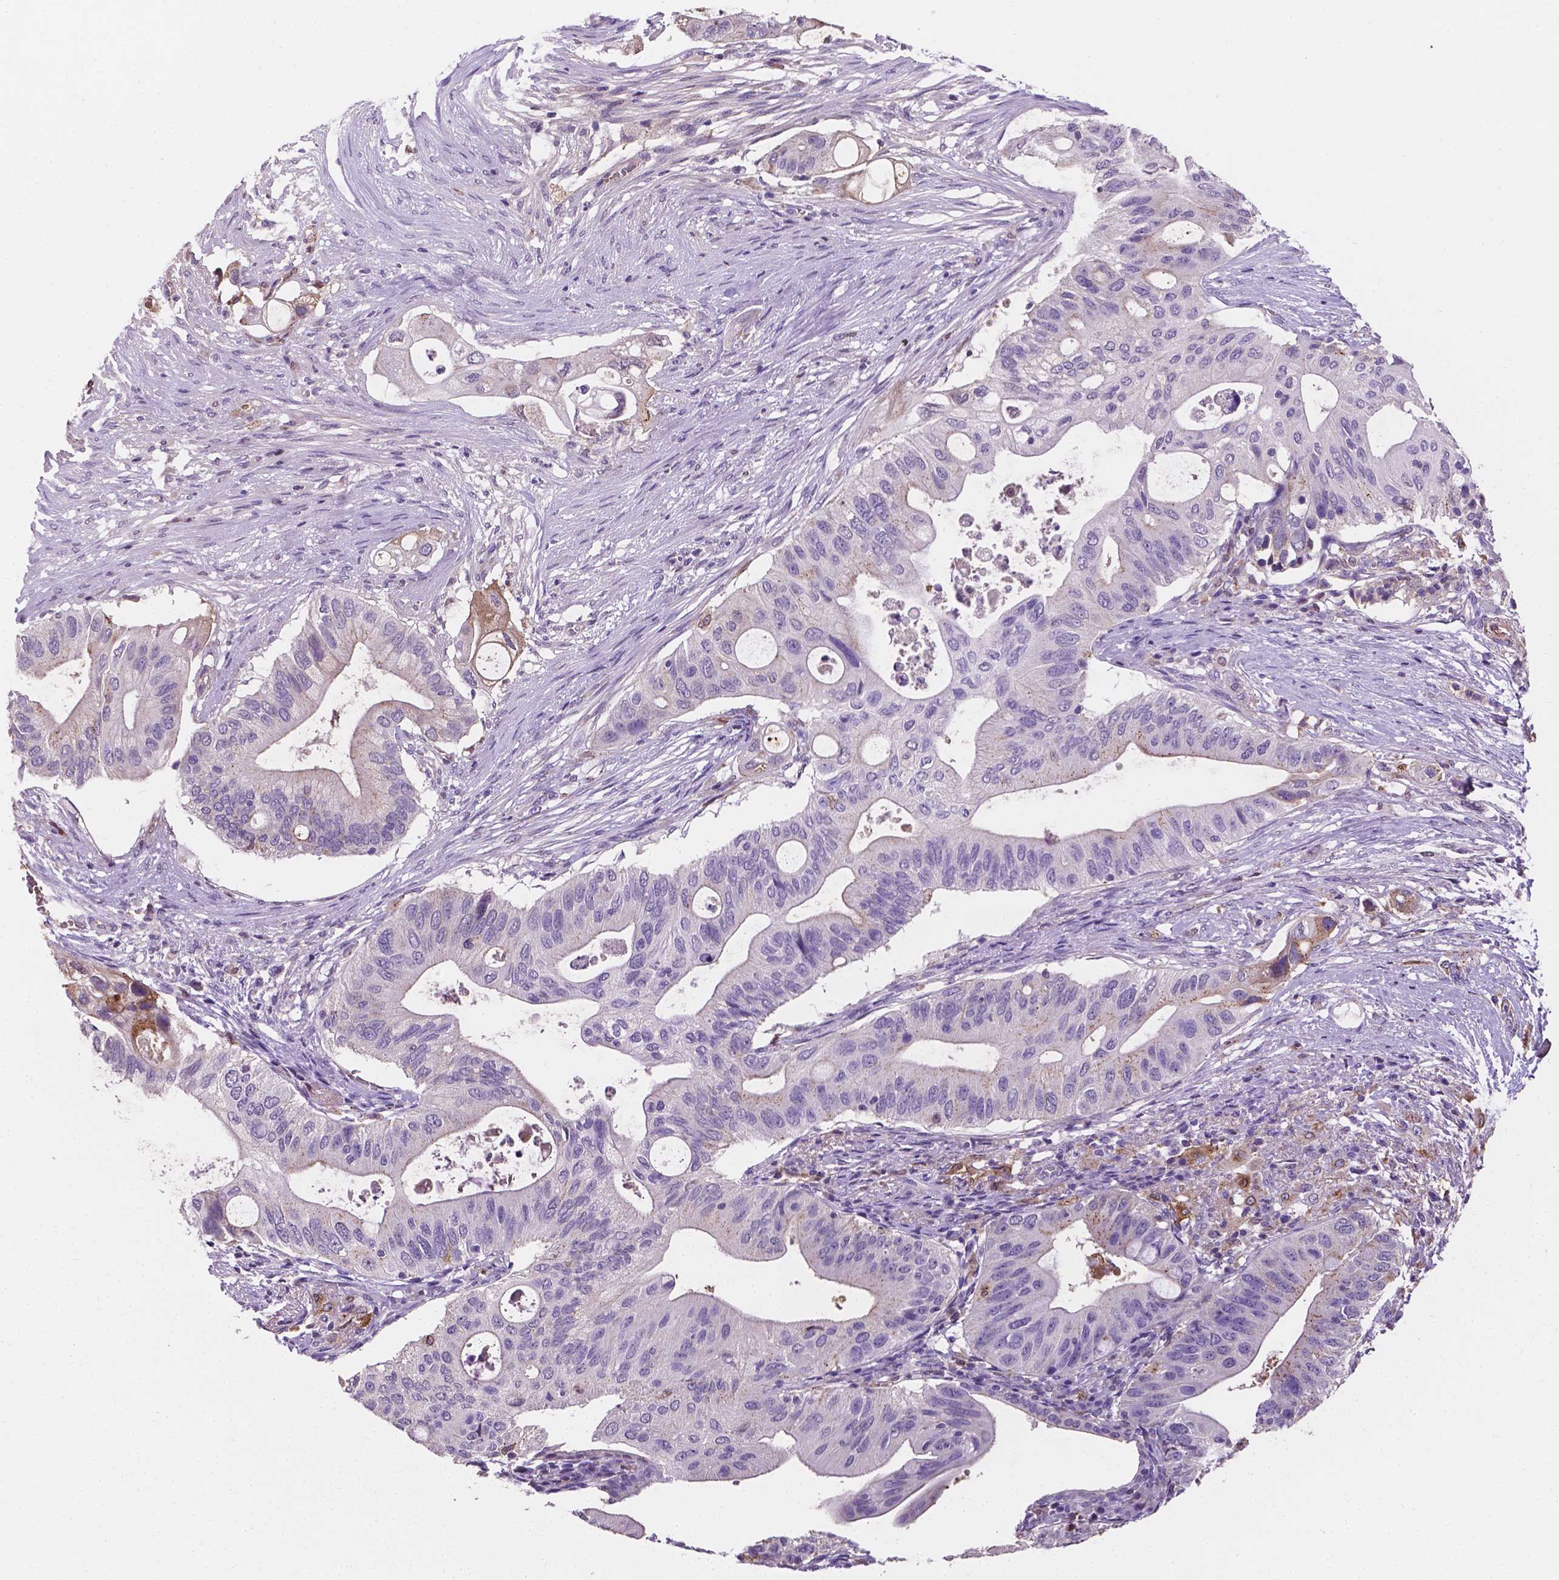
{"staining": {"intensity": "negative", "quantity": "none", "location": "none"}, "tissue": "pancreatic cancer", "cell_type": "Tumor cells", "image_type": "cancer", "snomed": [{"axis": "morphology", "description": "Adenocarcinoma, NOS"}, {"axis": "topography", "description": "Pancreas"}], "caption": "Immunohistochemistry photomicrograph of neoplastic tissue: pancreatic cancer stained with DAB (3,3'-diaminobenzidine) reveals no significant protein positivity in tumor cells.", "gene": "APOE", "patient": {"sex": "female", "age": 72}}